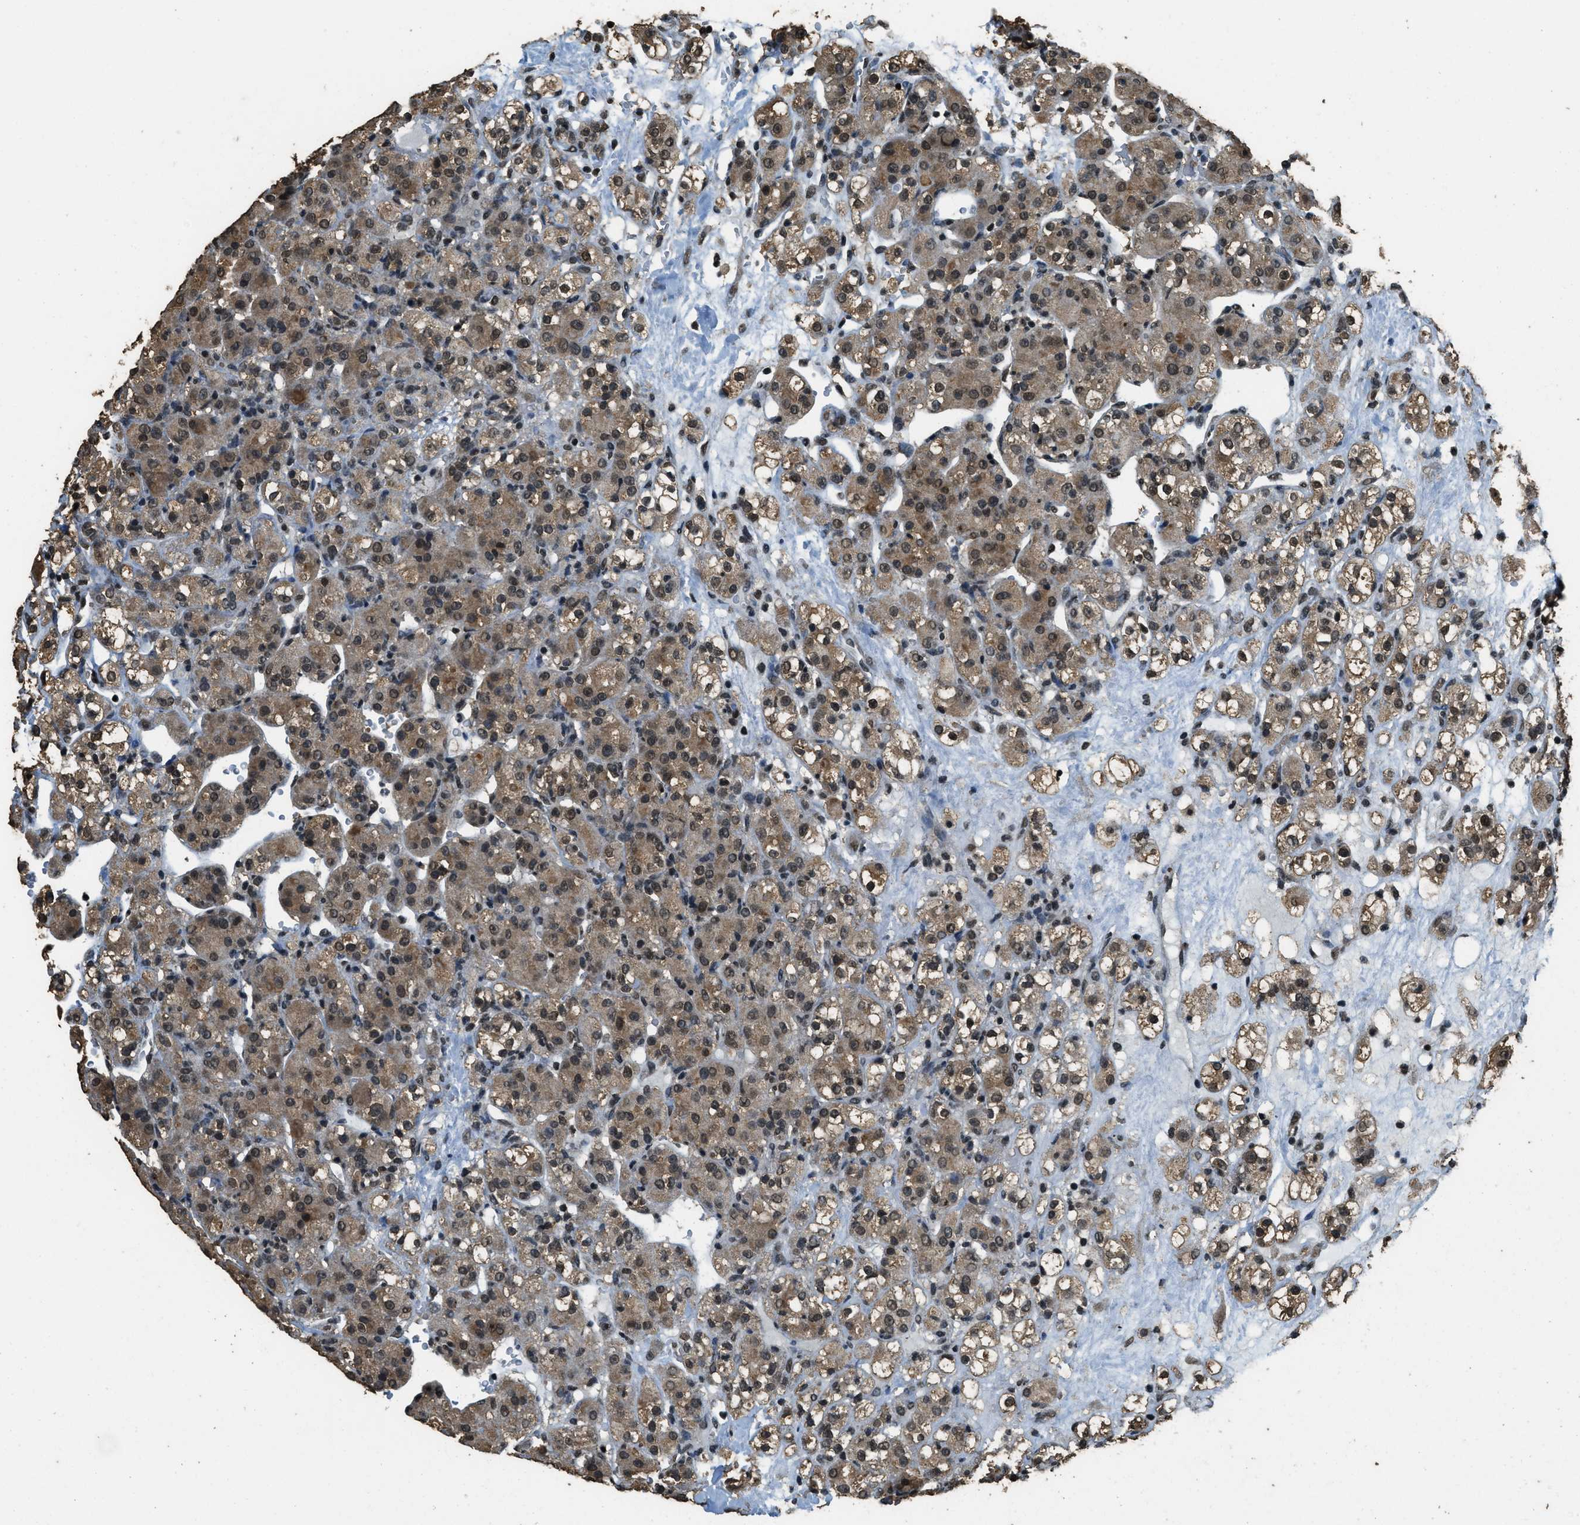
{"staining": {"intensity": "moderate", "quantity": ">75%", "location": "cytoplasmic/membranous,nuclear"}, "tissue": "renal cancer", "cell_type": "Tumor cells", "image_type": "cancer", "snomed": [{"axis": "morphology", "description": "Normal tissue, NOS"}, {"axis": "morphology", "description": "Adenocarcinoma, NOS"}, {"axis": "topography", "description": "Kidney"}], "caption": "Protein expression by immunohistochemistry (IHC) exhibits moderate cytoplasmic/membranous and nuclear staining in about >75% of tumor cells in renal adenocarcinoma. Using DAB (brown) and hematoxylin (blue) stains, captured at high magnification using brightfield microscopy.", "gene": "MYB", "patient": {"sex": "male", "age": 61}}